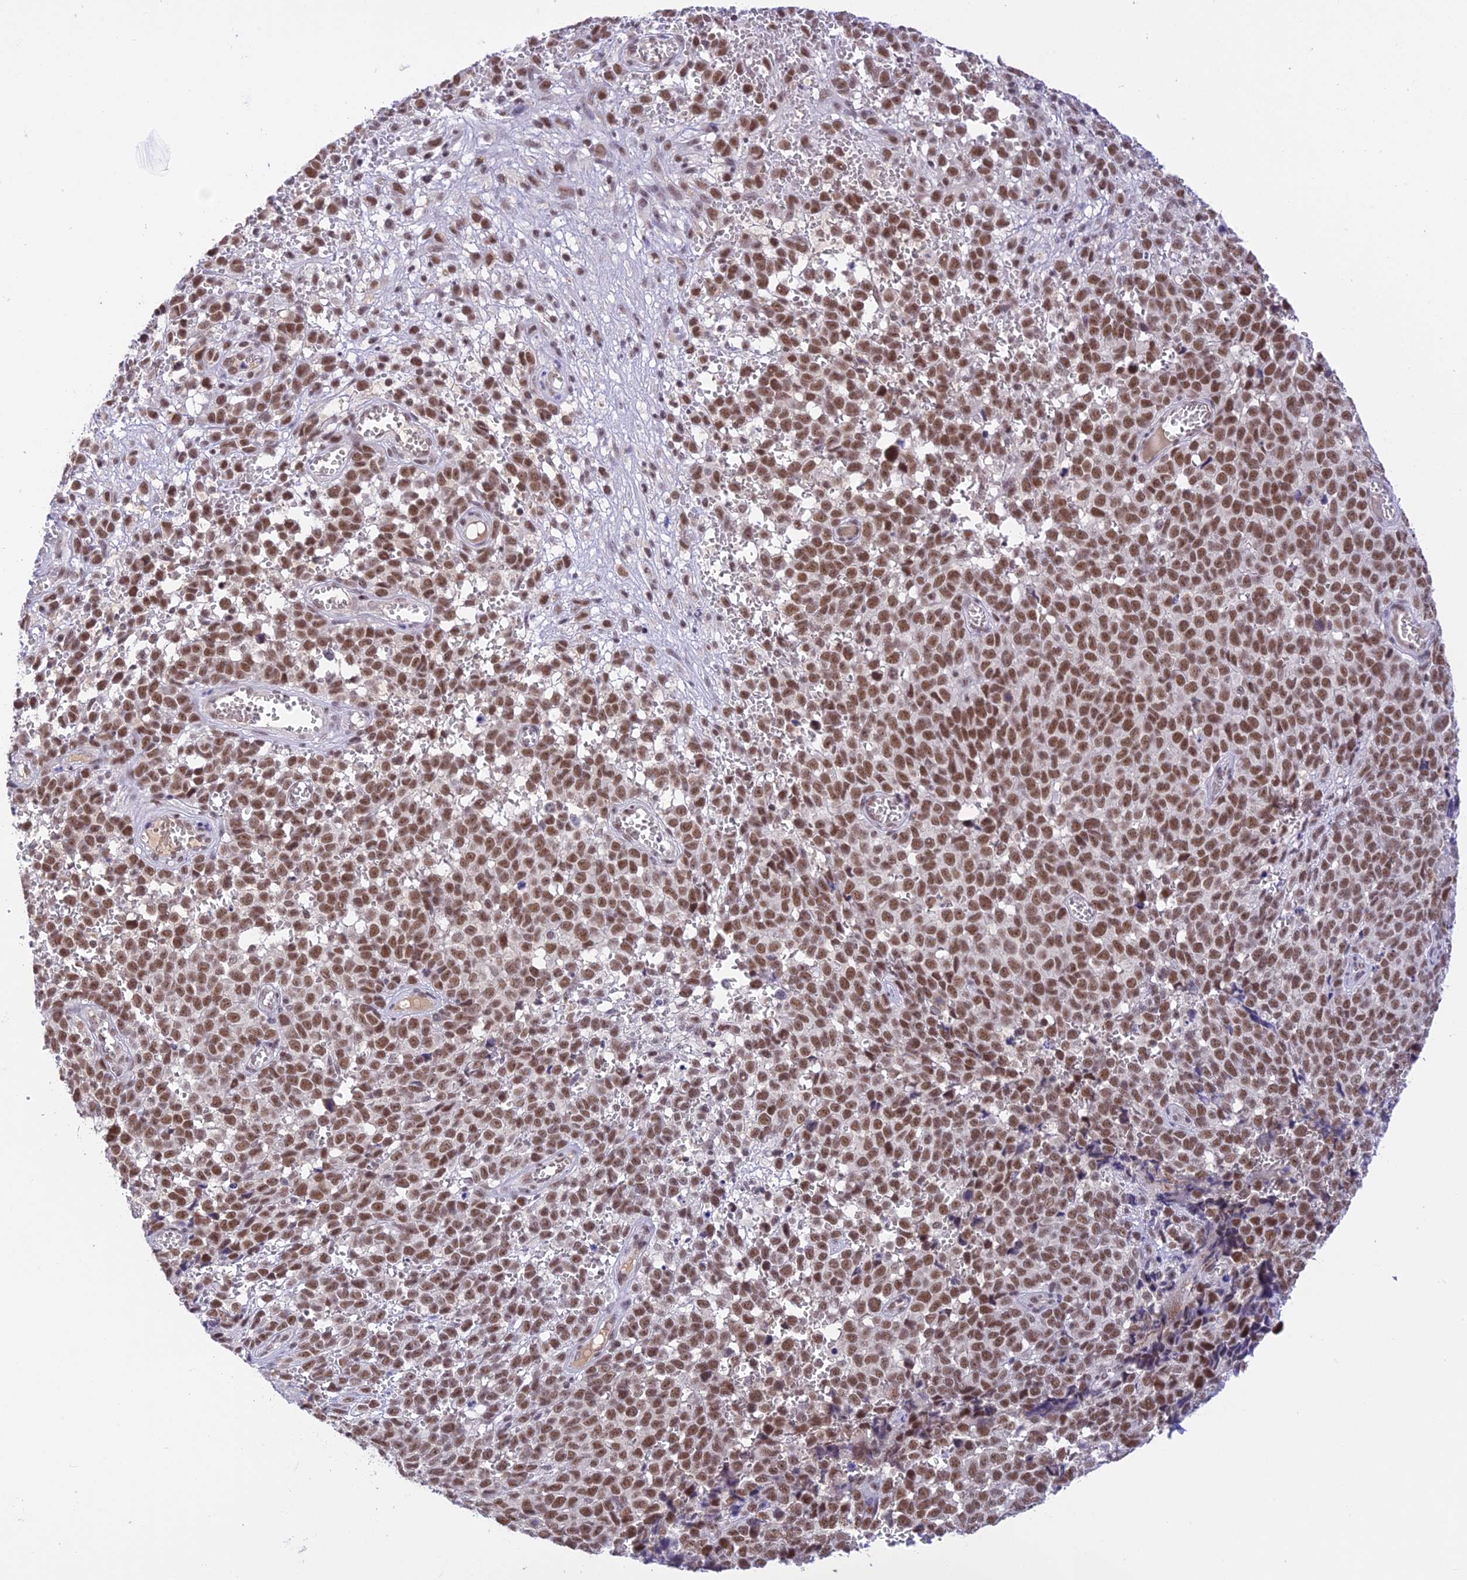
{"staining": {"intensity": "moderate", "quantity": ">75%", "location": "nuclear"}, "tissue": "melanoma", "cell_type": "Tumor cells", "image_type": "cancer", "snomed": [{"axis": "morphology", "description": "Malignant melanoma, NOS"}, {"axis": "topography", "description": "Nose, NOS"}], "caption": "Immunohistochemistry (IHC) image of melanoma stained for a protein (brown), which displays medium levels of moderate nuclear positivity in approximately >75% of tumor cells.", "gene": "THAP11", "patient": {"sex": "female", "age": 48}}